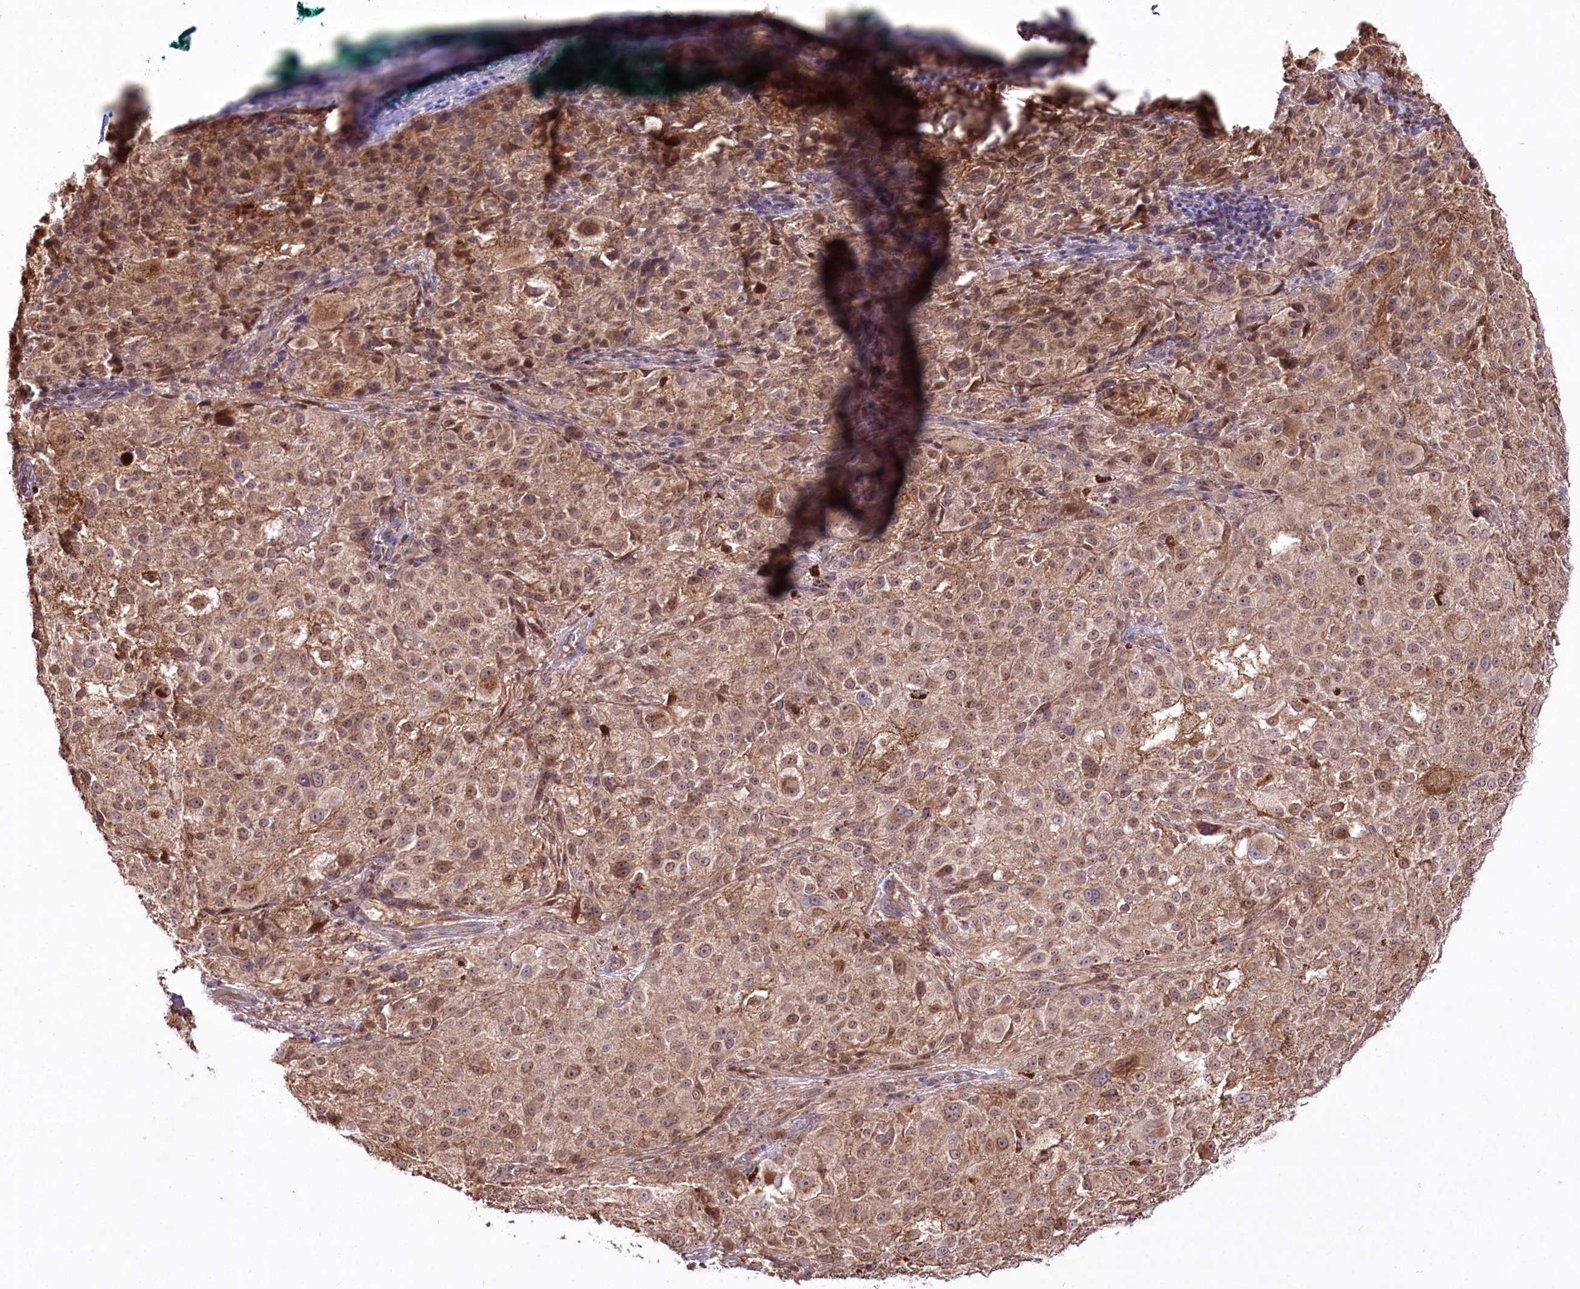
{"staining": {"intensity": "moderate", "quantity": ">75%", "location": "cytoplasmic/membranous"}, "tissue": "melanoma", "cell_type": "Tumor cells", "image_type": "cancer", "snomed": [{"axis": "morphology", "description": "Necrosis, NOS"}, {"axis": "morphology", "description": "Malignant melanoma, NOS"}, {"axis": "topography", "description": "Skin"}], "caption": "Tumor cells display medium levels of moderate cytoplasmic/membranous positivity in approximately >75% of cells in human malignant melanoma. Ihc stains the protein in brown and the nuclei are stained blue.", "gene": "REXO2", "patient": {"sex": "female", "age": 87}}